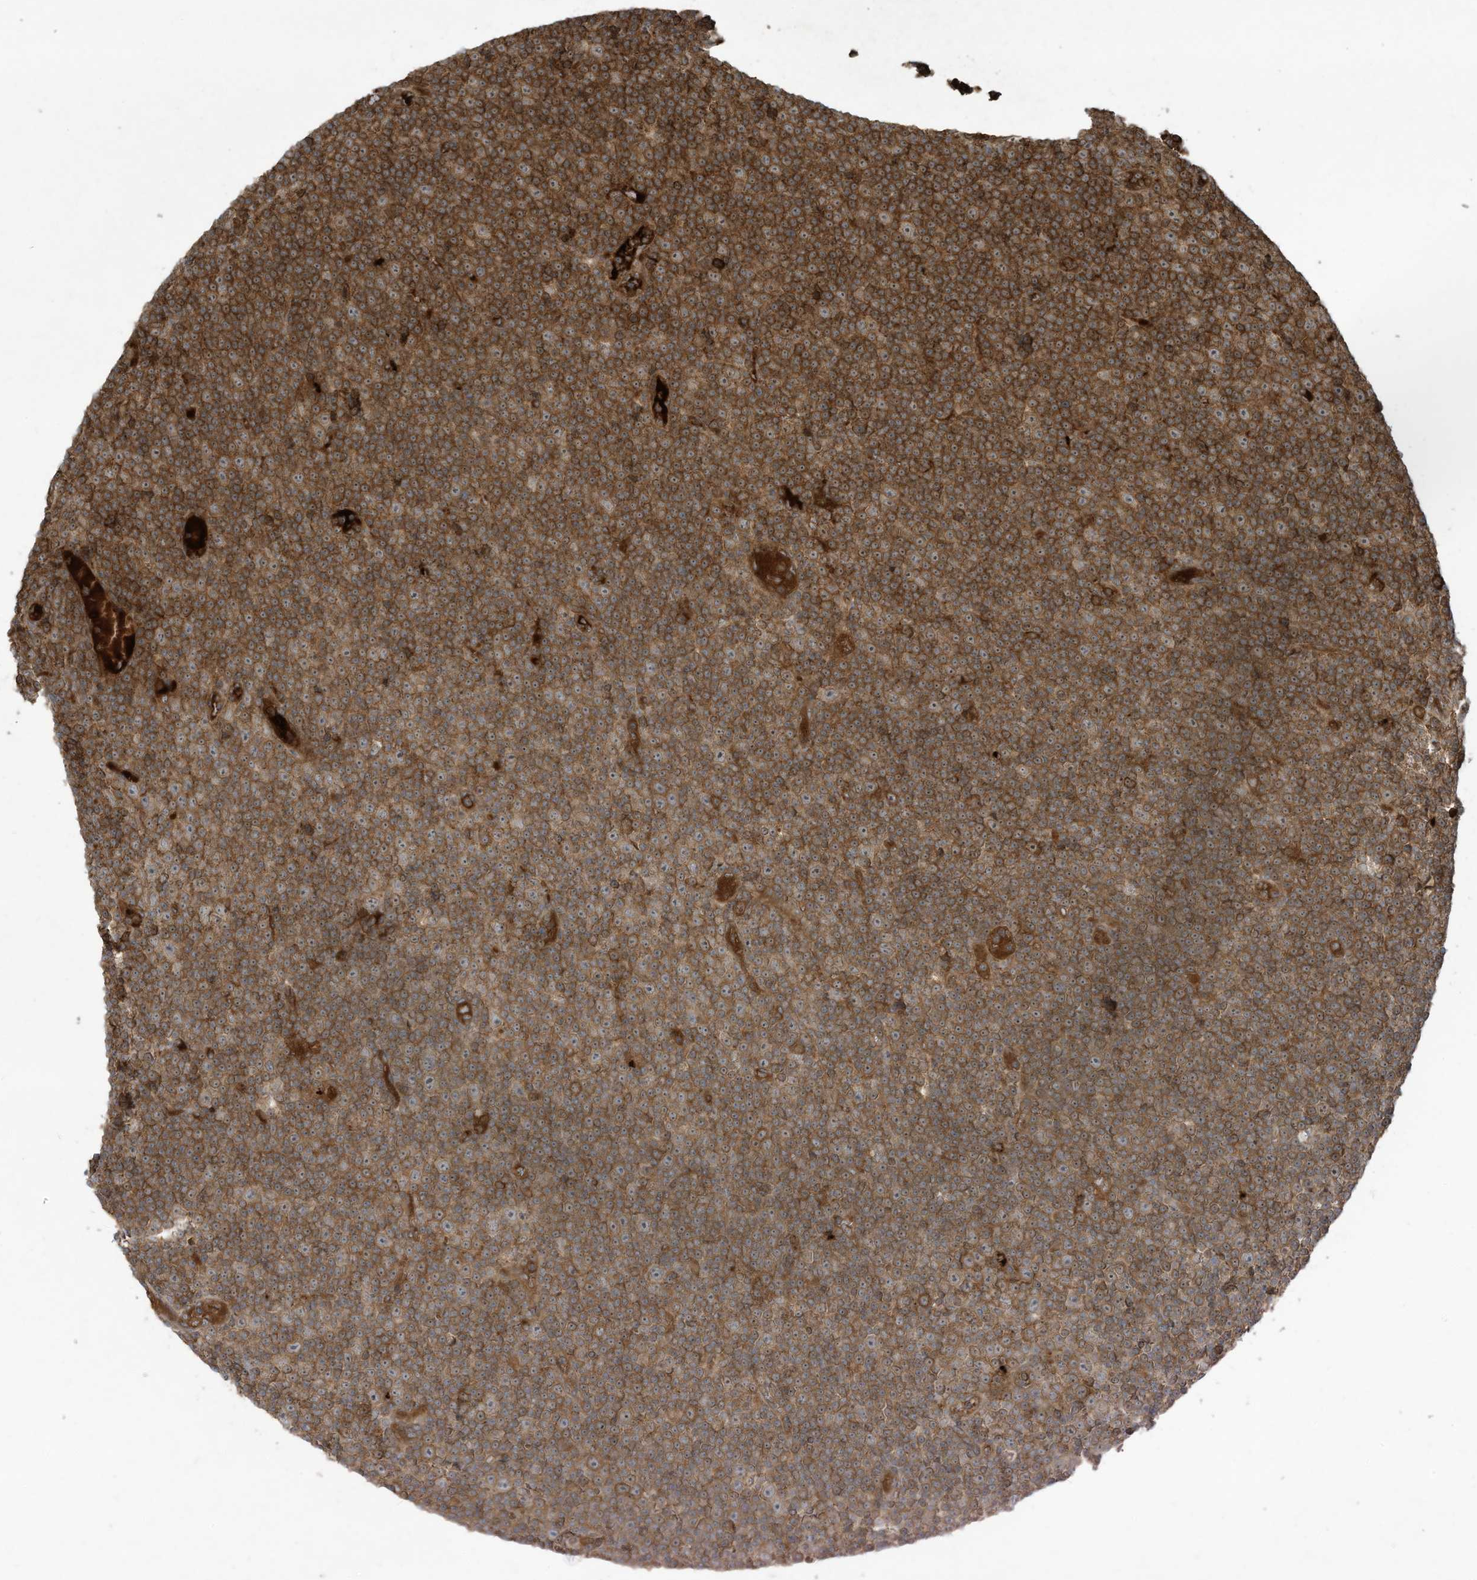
{"staining": {"intensity": "strong", "quantity": ">75%", "location": "cytoplasmic/membranous"}, "tissue": "lymphoma", "cell_type": "Tumor cells", "image_type": "cancer", "snomed": [{"axis": "morphology", "description": "Malignant lymphoma, non-Hodgkin's type, Low grade"}, {"axis": "topography", "description": "Lymph node"}], "caption": "The immunohistochemical stain labels strong cytoplasmic/membranous positivity in tumor cells of malignant lymphoma, non-Hodgkin's type (low-grade) tissue.", "gene": "DDIT4", "patient": {"sex": "female", "age": 67}}